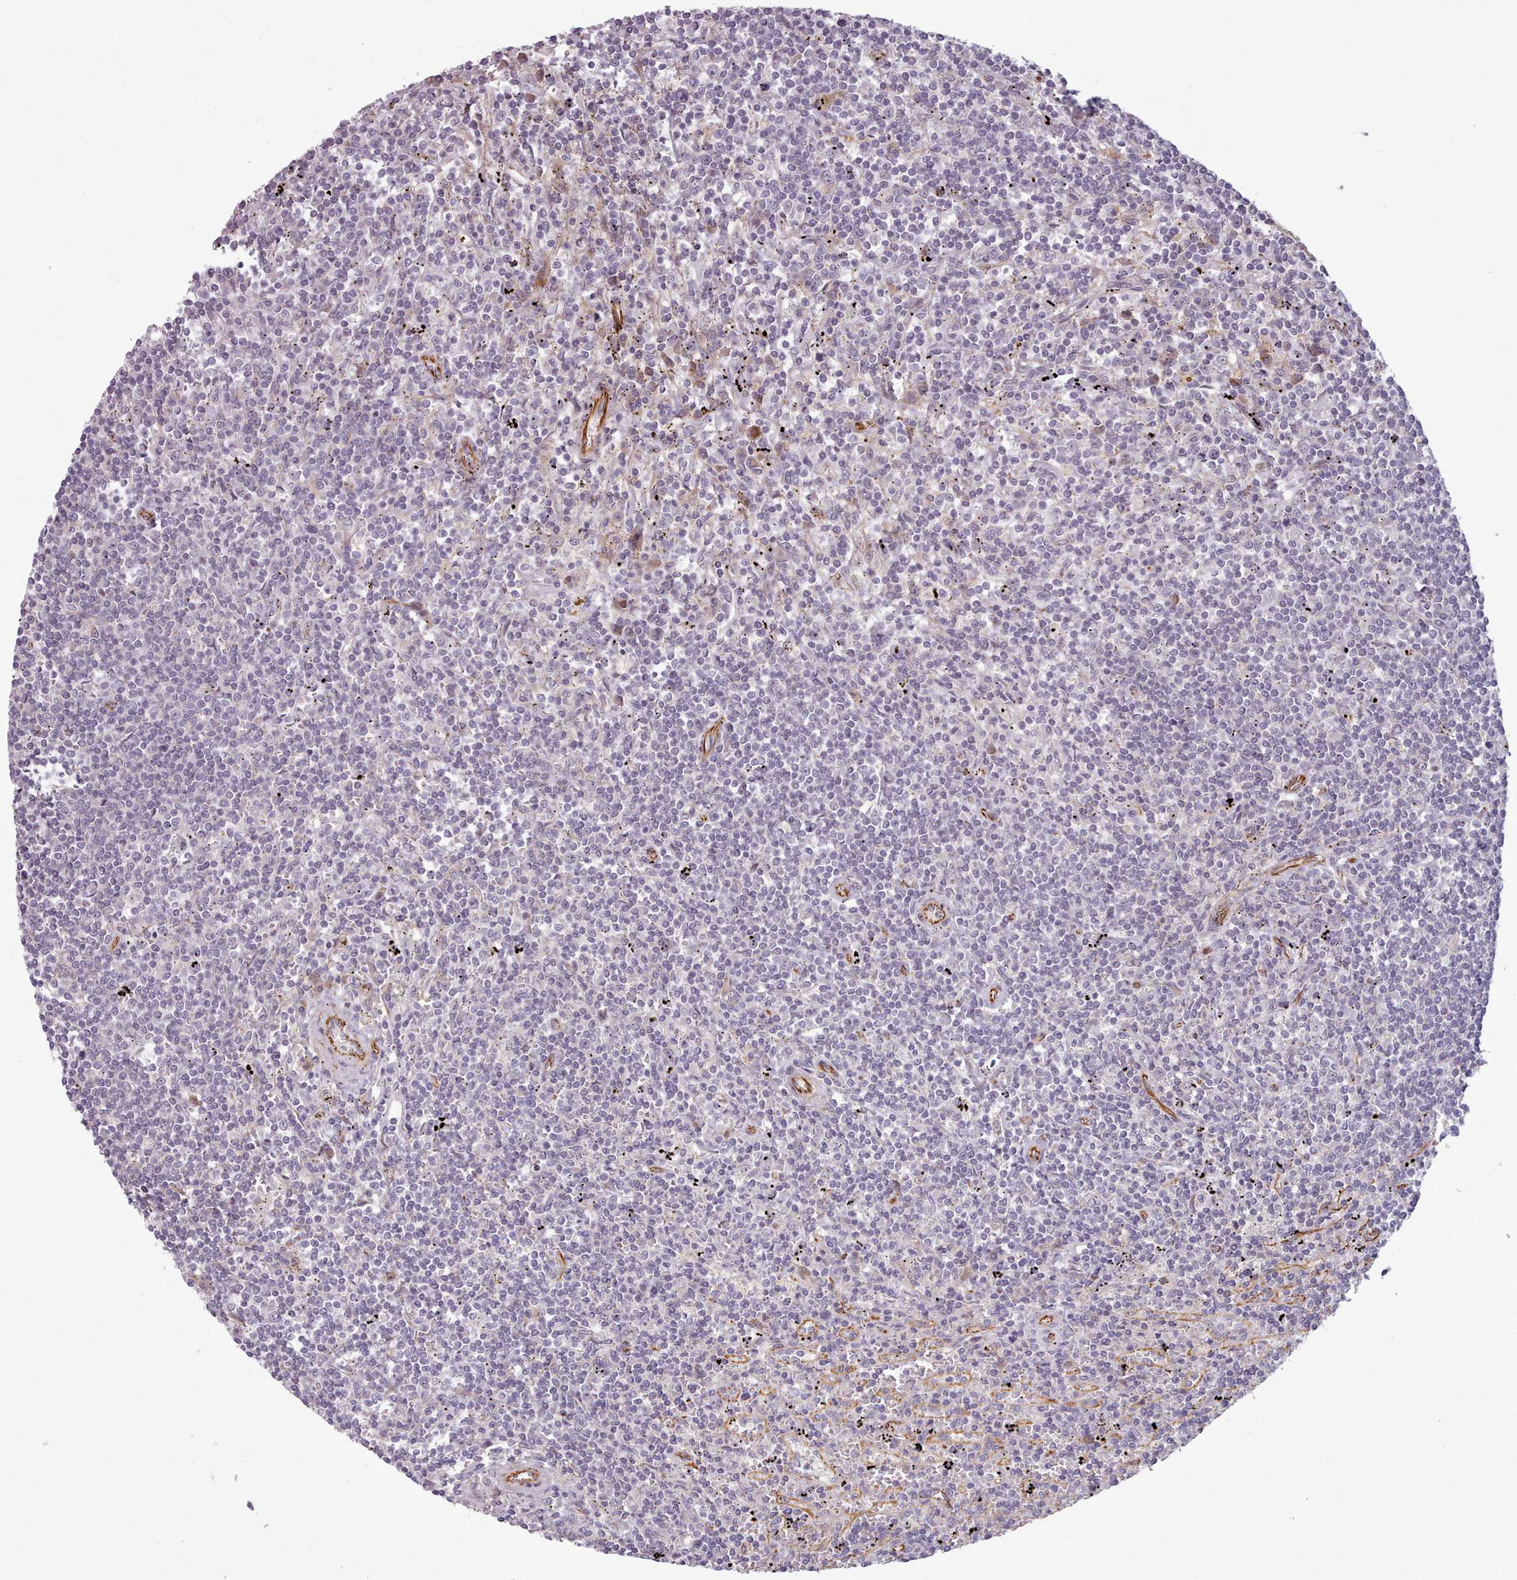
{"staining": {"intensity": "negative", "quantity": "none", "location": "none"}, "tissue": "lymphoma", "cell_type": "Tumor cells", "image_type": "cancer", "snomed": [{"axis": "morphology", "description": "Malignant lymphoma, non-Hodgkin's type, Low grade"}, {"axis": "topography", "description": "Spleen"}], "caption": "The micrograph displays no staining of tumor cells in malignant lymphoma, non-Hodgkin's type (low-grade).", "gene": "GBGT1", "patient": {"sex": "male", "age": 76}}